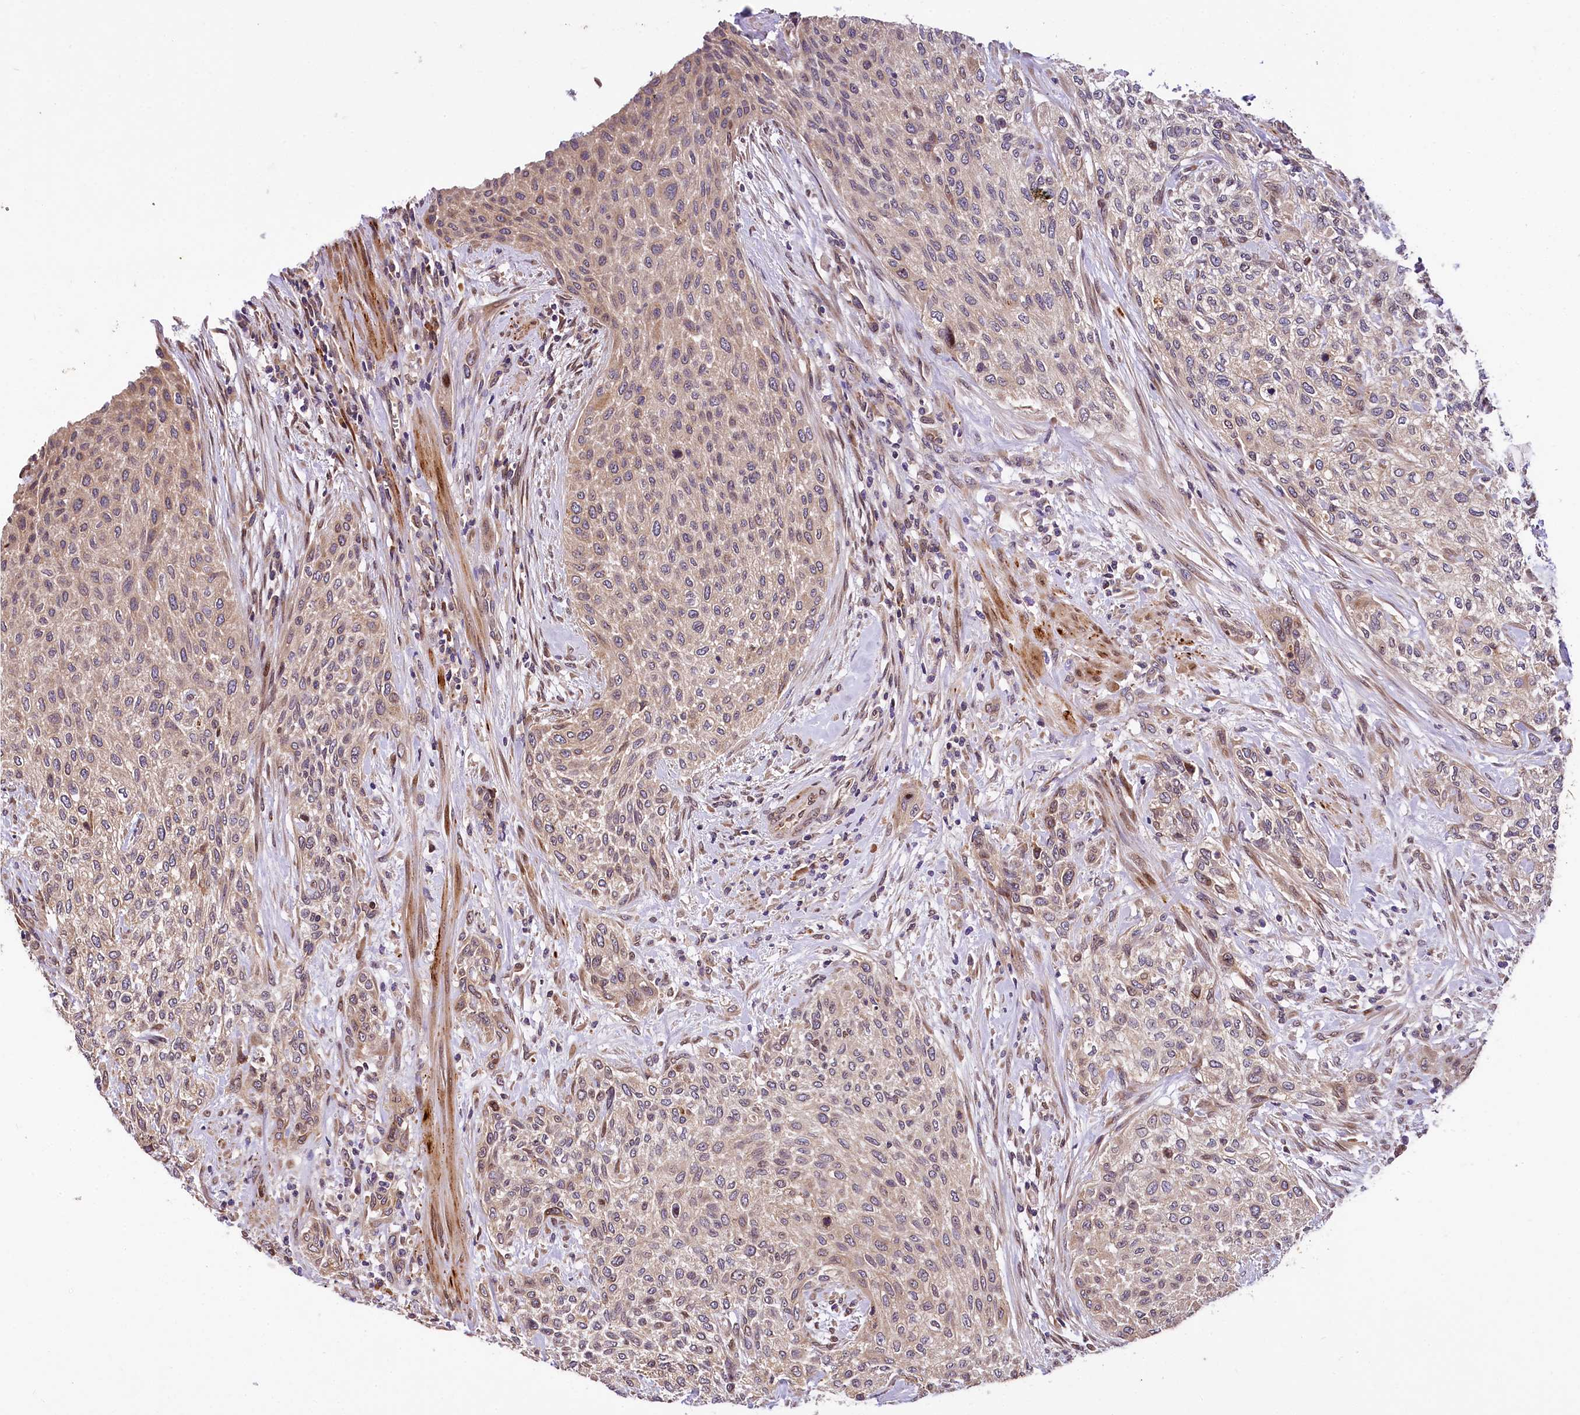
{"staining": {"intensity": "moderate", "quantity": ">75%", "location": "cytoplasmic/membranous"}, "tissue": "urothelial cancer", "cell_type": "Tumor cells", "image_type": "cancer", "snomed": [{"axis": "morphology", "description": "Normal tissue, NOS"}, {"axis": "morphology", "description": "Urothelial carcinoma, NOS"}, {"axis": "topography", "description": "Urinary bladder"}, {"axis": "topography", "description": "Peripheral nerve tissue"}], "caption": "The immunohistochemical stain shows moderate cytoplasmic/membranous positivity in tumor cells of transitional cell carcinoma tissue.", "gene": "SUPV3L1", "patient": {"sex": "male", "age": 35}}